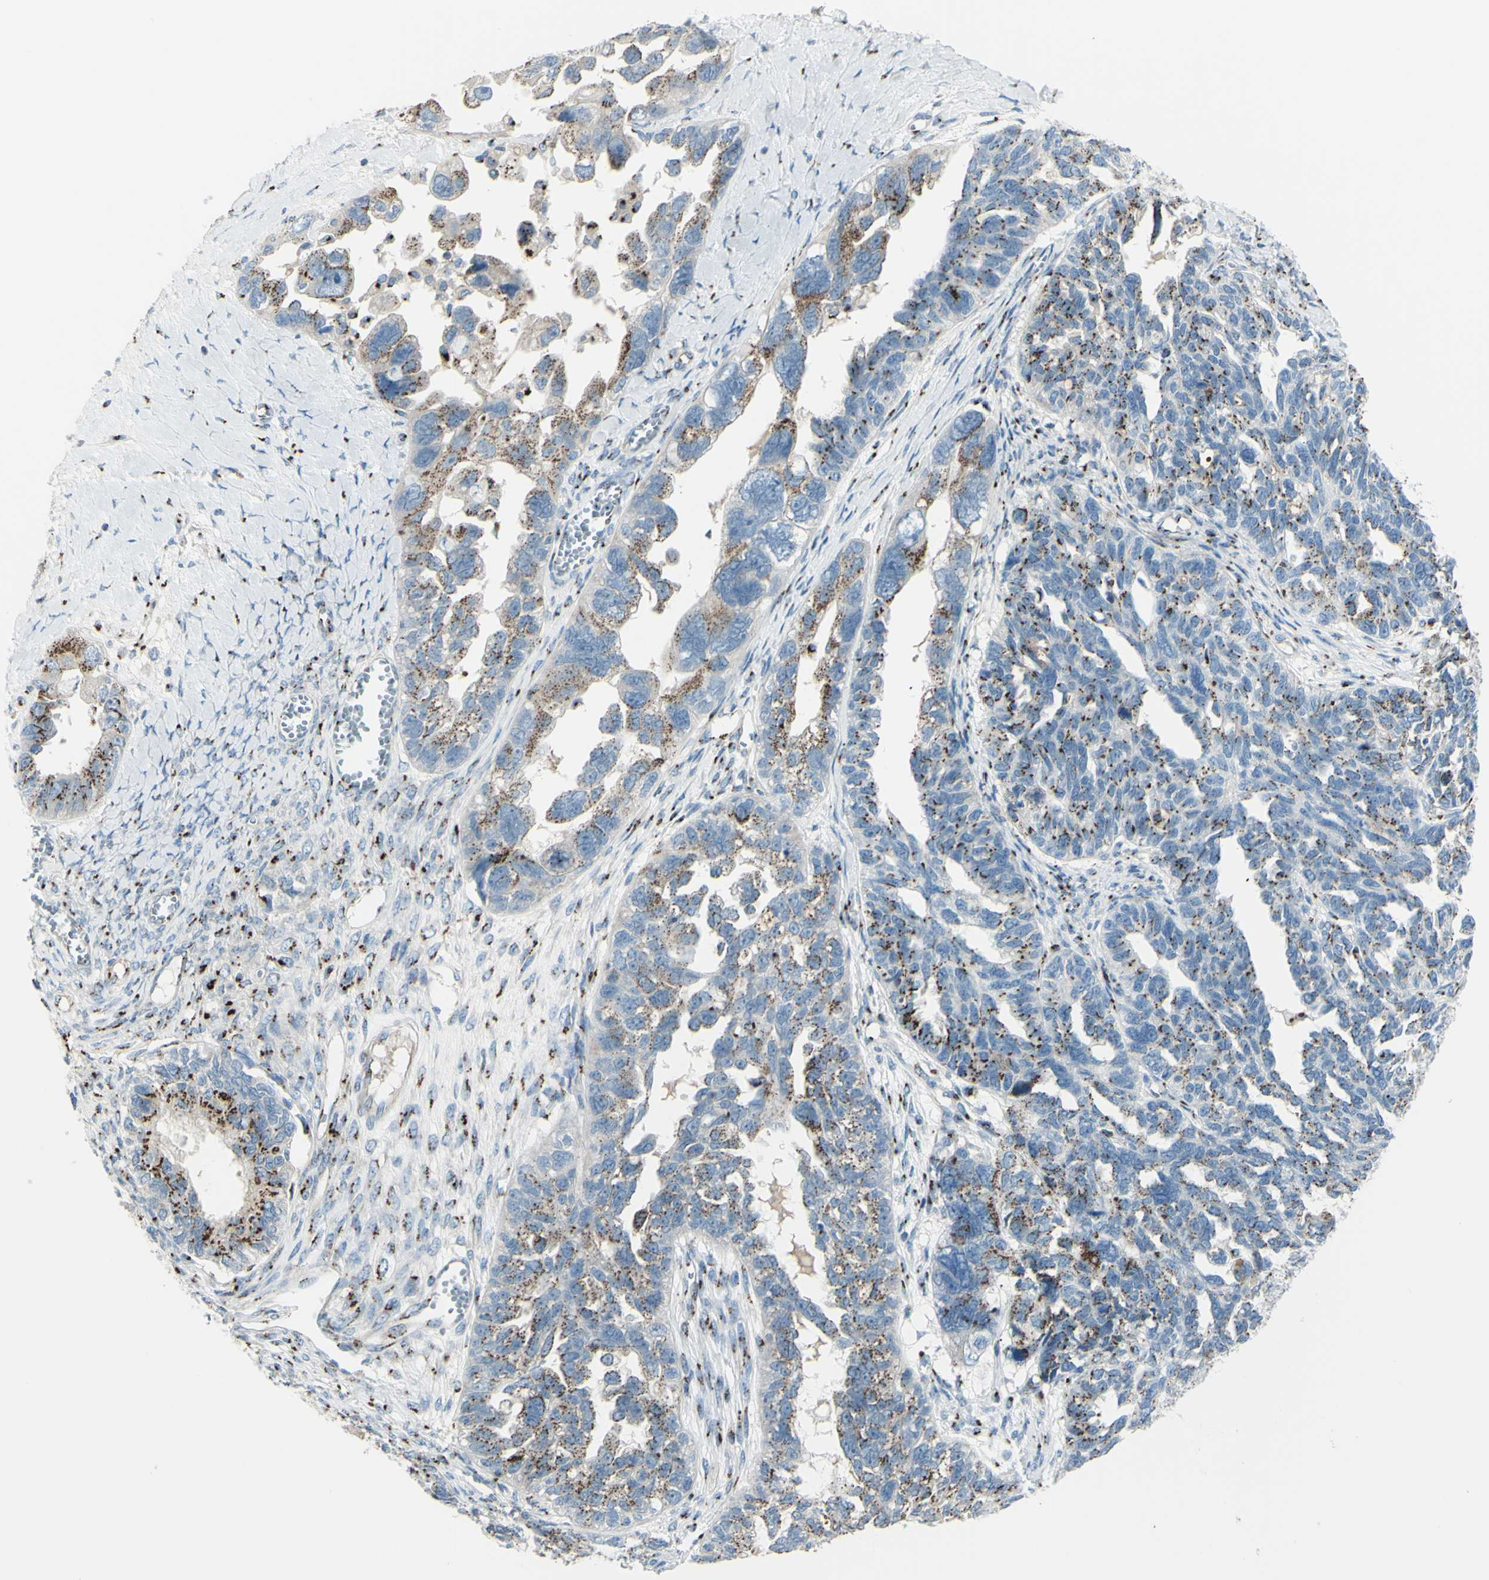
{"staining": {"intensity": "strong", "quantity": ">75%", "location": "cytoplasmic/membranous"}, "tissue": "ovarian cancer", "cell_type": "Tumor cells", "image_type": "cancer", "snomed": [{"axis": "morphology", "description": "Cystadenocarcinoma, serous, NOS"}, {"axis": "topography", "description": "Ovary"}], "caption": "An immunohistochemistry image of neoplastic tissue is shown. Protein staining in brown highlights strong cytoplasmic/membranous positivity in ovarian serous cystadenocarcinoma within tumor cells.", "gene": "B4GALT1", "patient": {"sex": "female", "age": 79}}